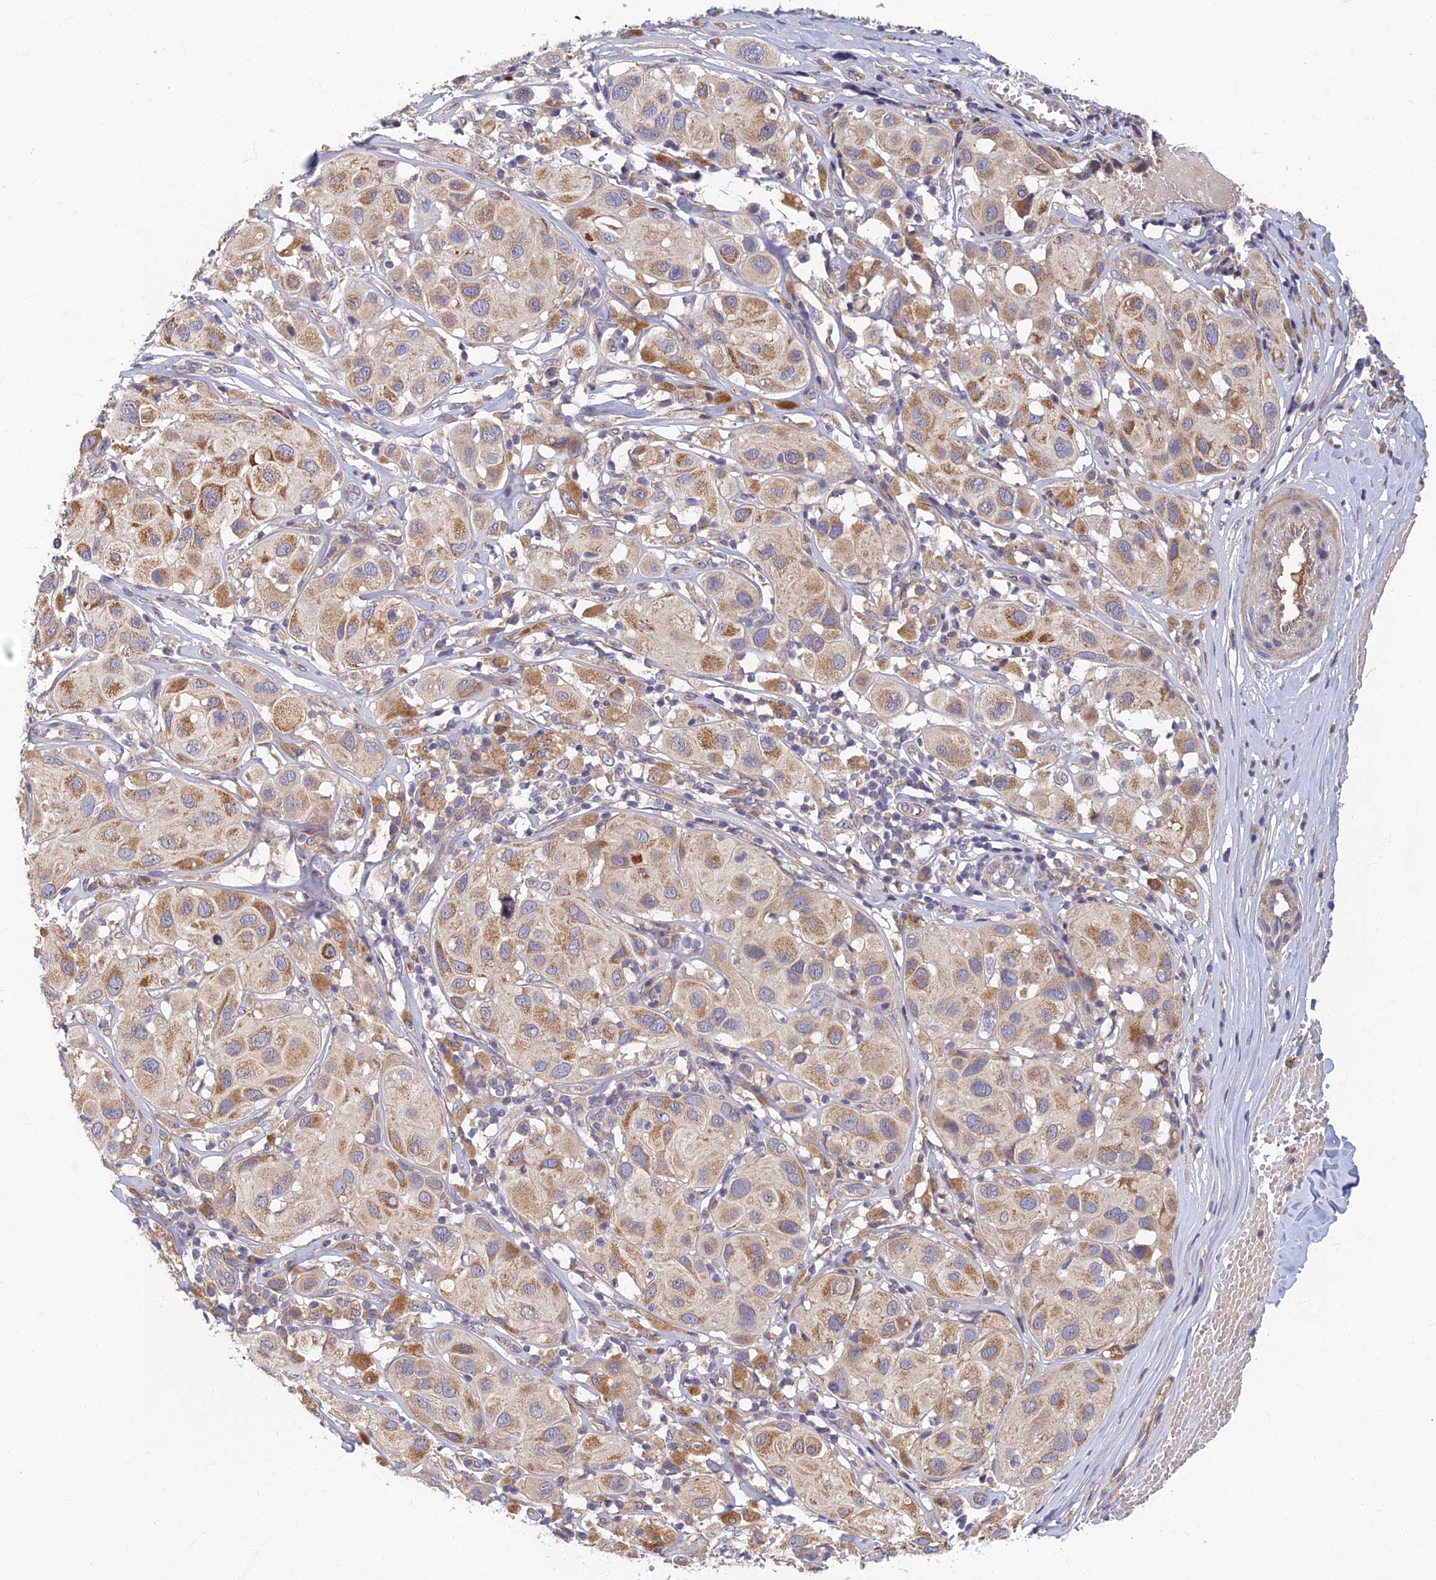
{"staining": {"intensity": "moderate", "quantity": ">75%", "location": "cytoplasmic/membranous"}, "tissue": "melanoma", "cell_type": "Tumor cells", "image_type": "cancer", "snomed": [{"axis": "morphology", "description": "Malignant melanoma, Metastatic site"}, {"axis": "topography", "description": "Skin"}], "caption": "Immunohistochemistry staining of malignant melanoma (metastatic site), which reveals medium levels of moderate cytoplasmic/membranous expression in about >75% of tumor cells indicating moderate cytoplasmic/membranous protein expression. The staining was performed using DAB (3,3'-diaminobenzidine) (brown) for protein detection and nuclei were counterstained in hematoxylin (blue).", "gene": "SOGA1", "patient": {"sex": "male", "age": 41}}